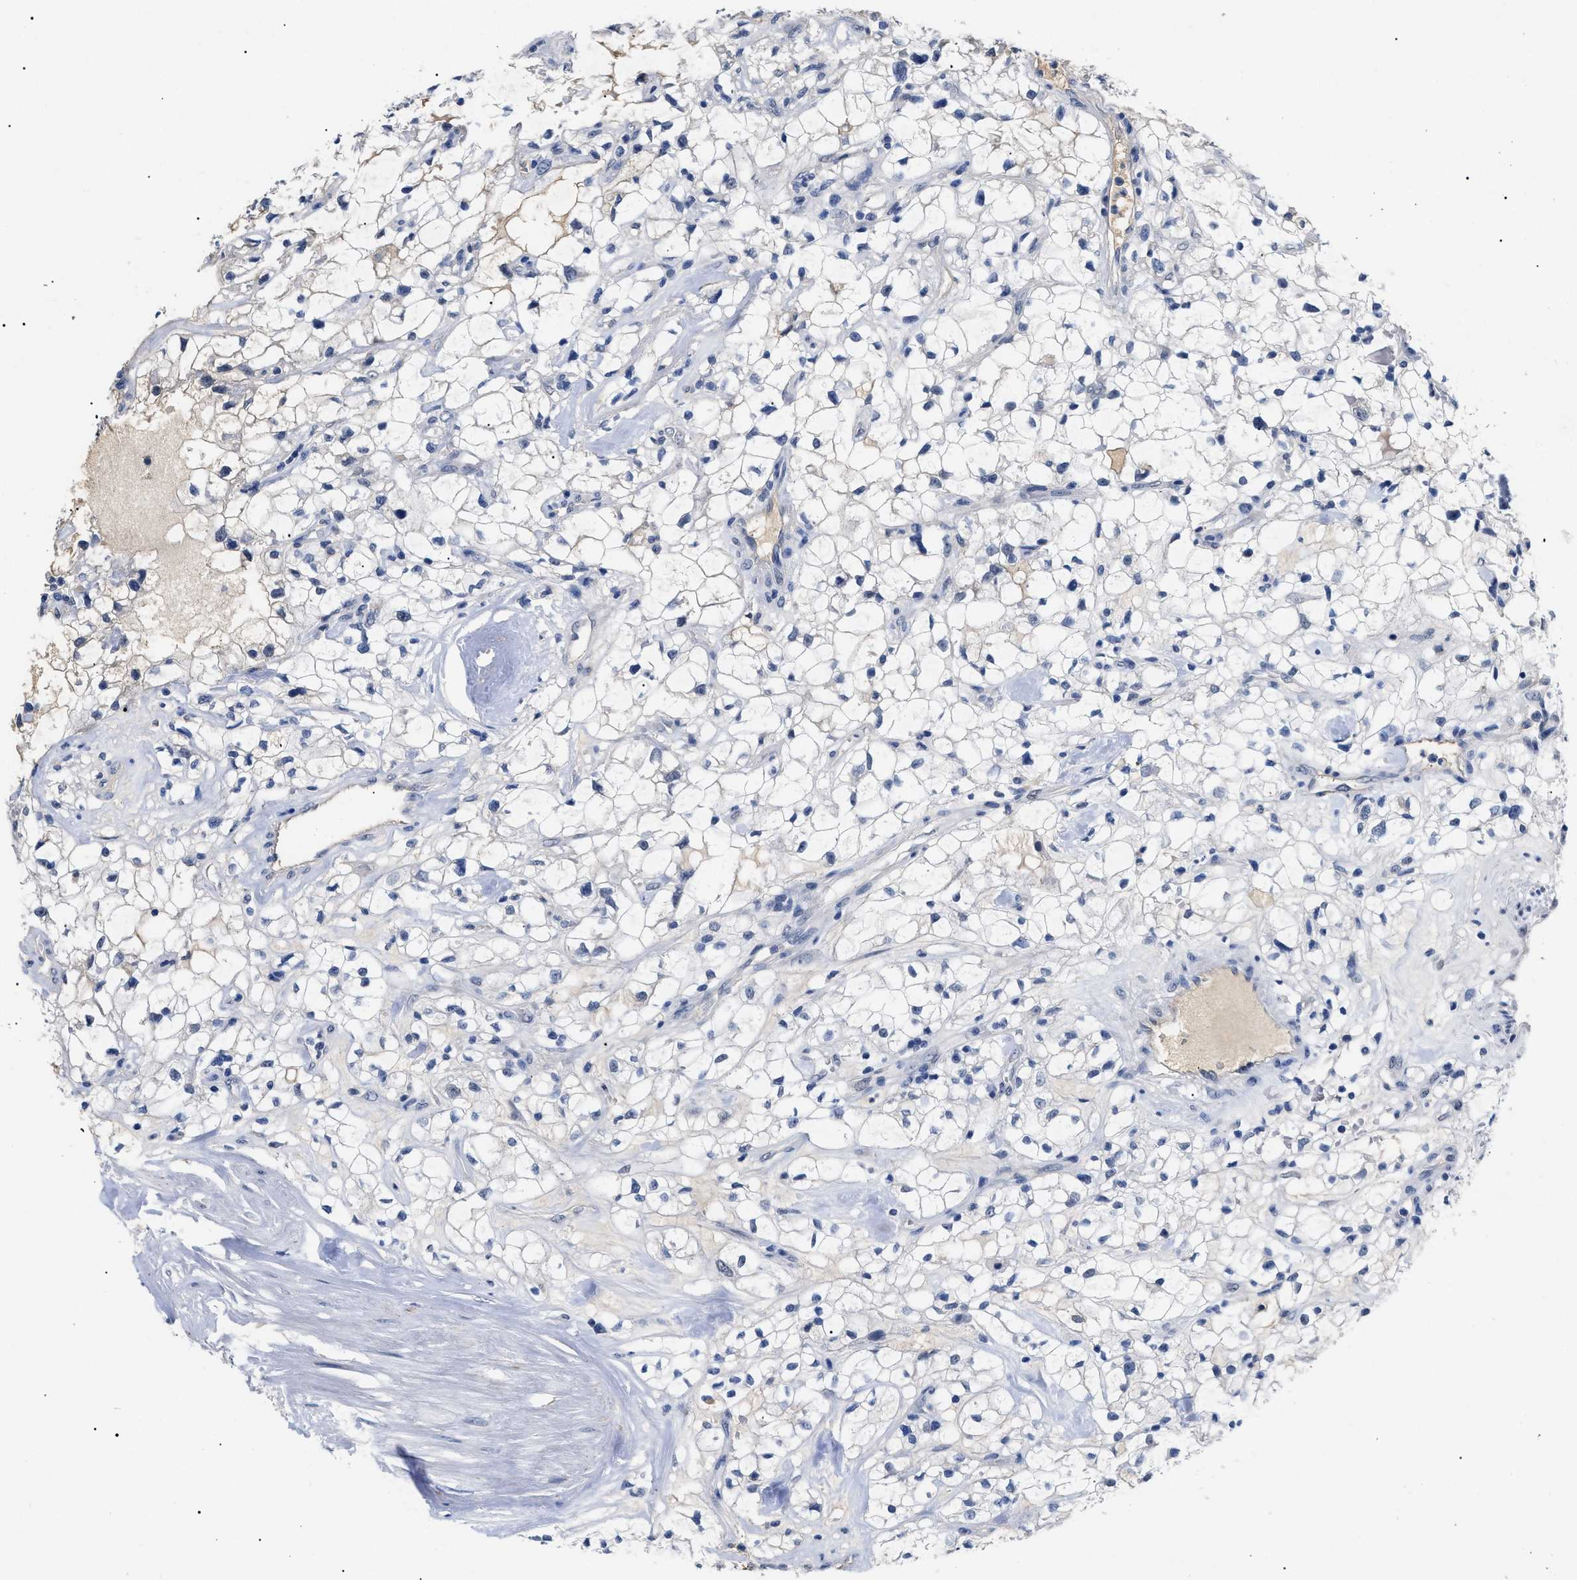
{"staining": {"intensity": "negative", "quantity": "none", "location": "none"}, "tissue": "renal cancer", "cell_type": "Tumor cells", "image_type": "cancer", "snomed": [{"axis": "morphology", "description": "Adenocarcinoma, NOS"}, {"axis": "topography", "description": "Kidney"}], "caption": "DAB immunohistochemical staining of human renal cancer (adenocarcinoma) shows no significant staining in tumor cells. Brightfield microscopy of IHC stained with DAB (brown) and hematoxylin (blue), captured at high magnification.", "gene": "PRRT2", "patient": {"sex": "female", "age": 60}}